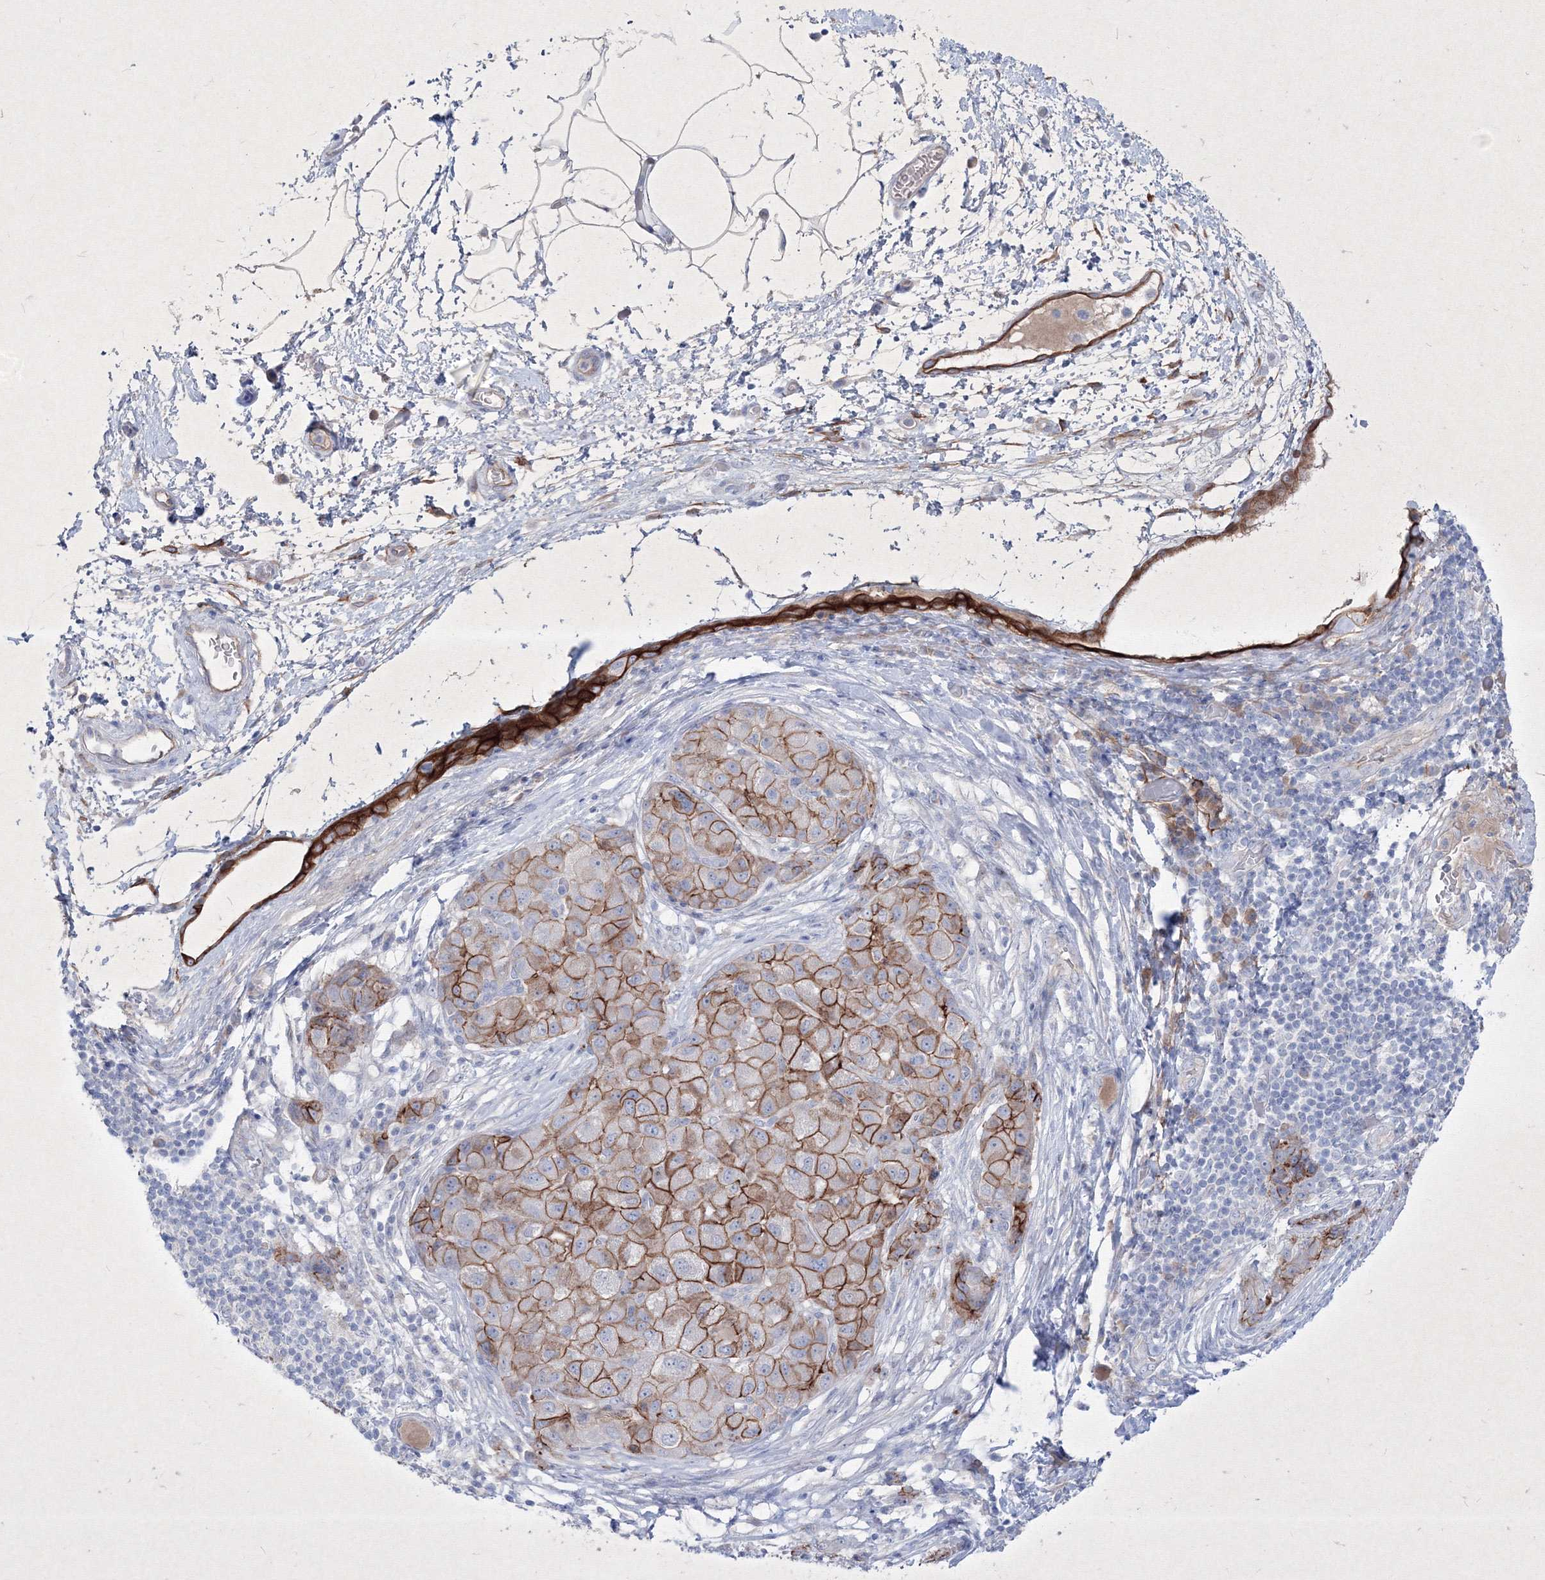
{"staining": {"intensity": "strong", "quantity": ">75%", "location": "cytoplasmic/membranous"}, "tissue": "liver cancer", "cell_type": "Tumor cells", "image_type": "cancer", "snomed": [{"axis": "morphology", "description": "Carcinoma, Hepatocellular, NOS"}, {"axis": "topography", "description": "Liver"}], "caption": "Brown immunohistochemical staining in human hepatocellular carcinoma (liver) reveals strong cytoplasmic/membranous positivity in approximately >75% of tumor cells.", "gene": "TMEM139", "patient": {"sex": "male", "age": 80}}